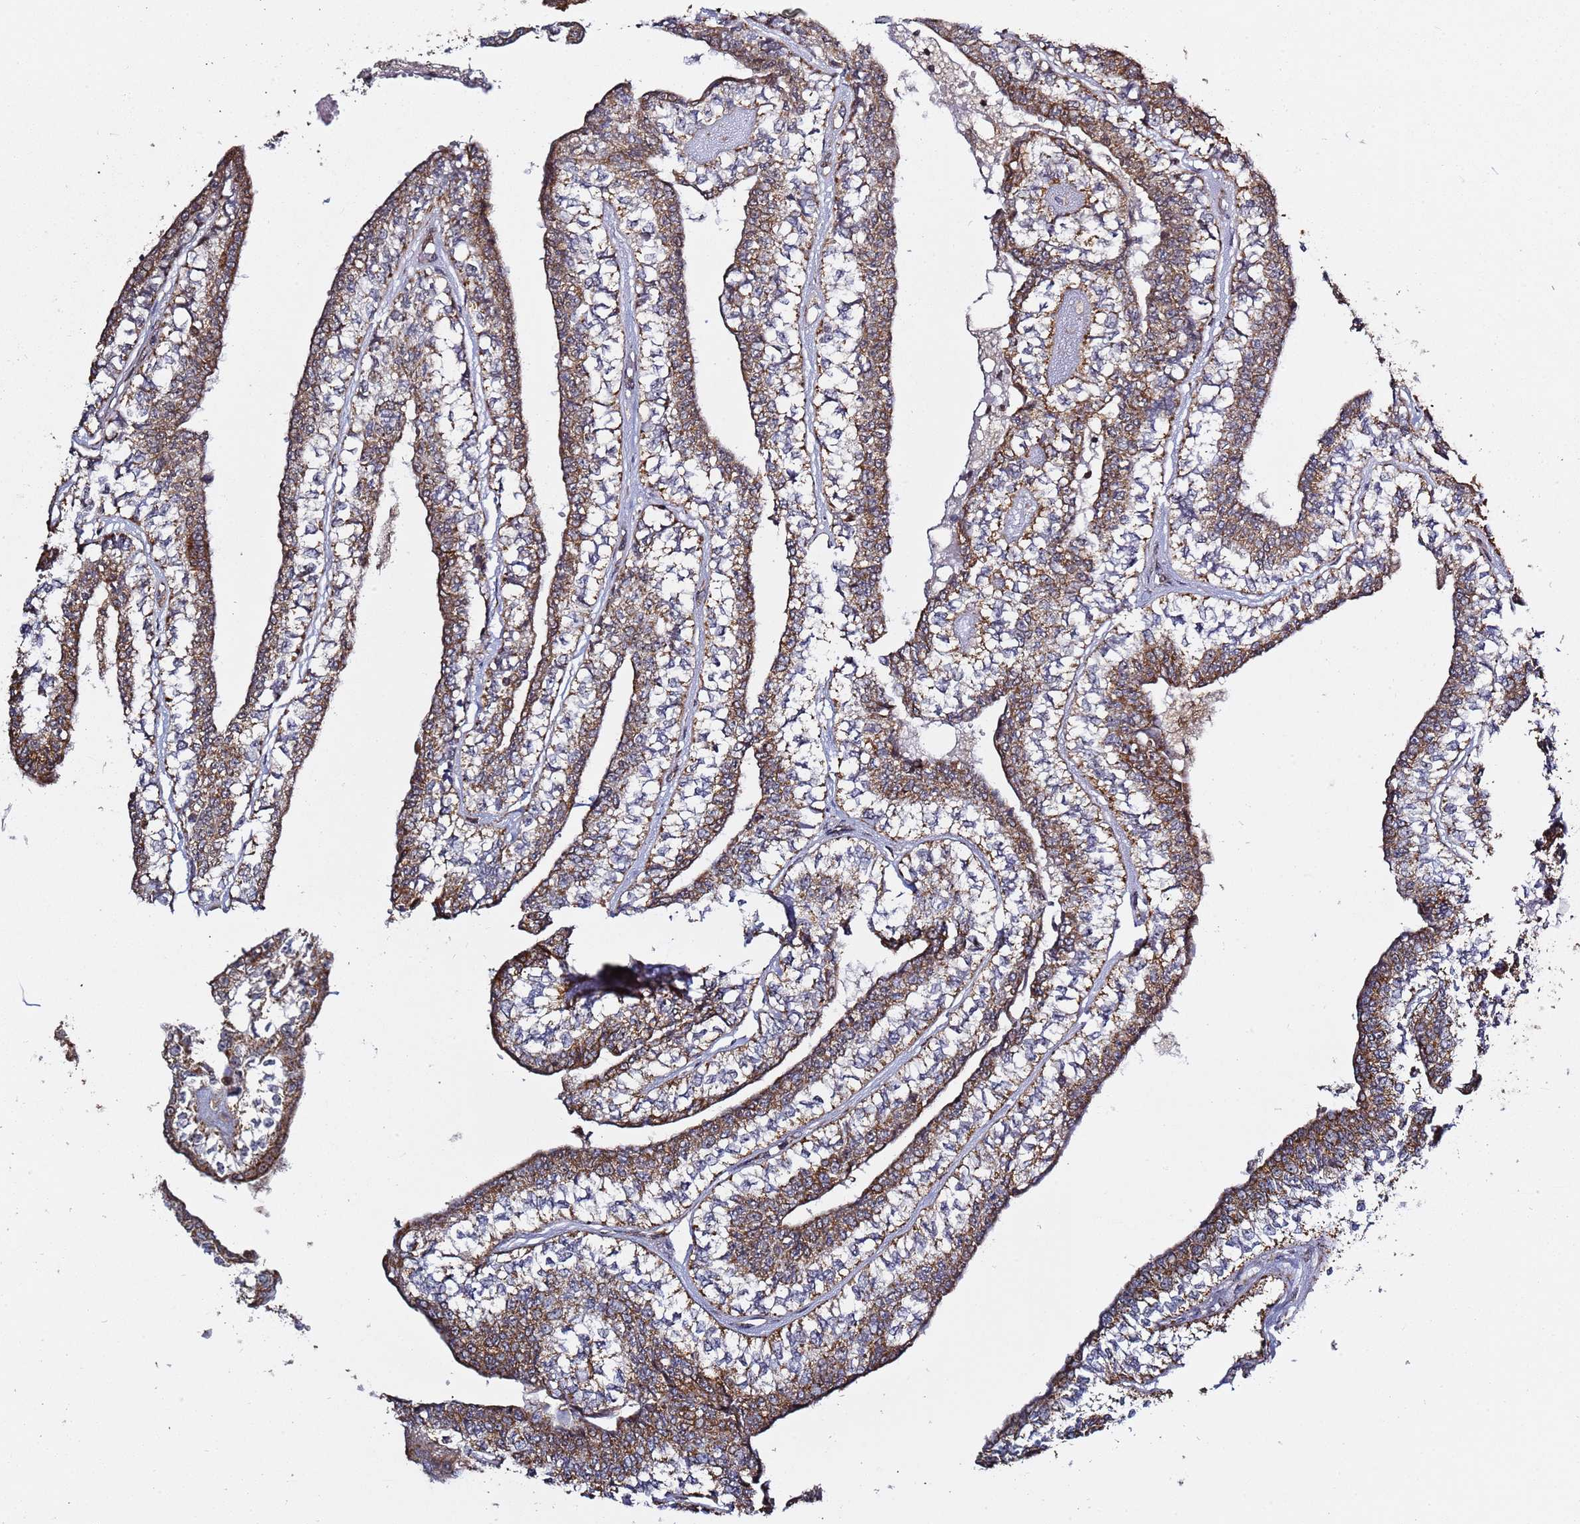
{"staining": {"intensity": "moderate", "quantity": ">75%", "location": "cytoplasmic/membranous"}, "tissue": "head and neck cancer", "cell_type": "Tumor cells", "image_type": "cancer", "snomed": [{"axis": "morphology", "description": "Adenocarcinoma, NOS"}, {"axis": "topography", "description": "Head-Neck"}], "caption": "Protein expression analysis of head and neck cancer (adenocarcinoma) reveals moderate cytoplasmic/membranous positivity in approximately >75% of tumor cells.", "gene": "RCOR2", "patient": {"sex": "female", "age": 73}}